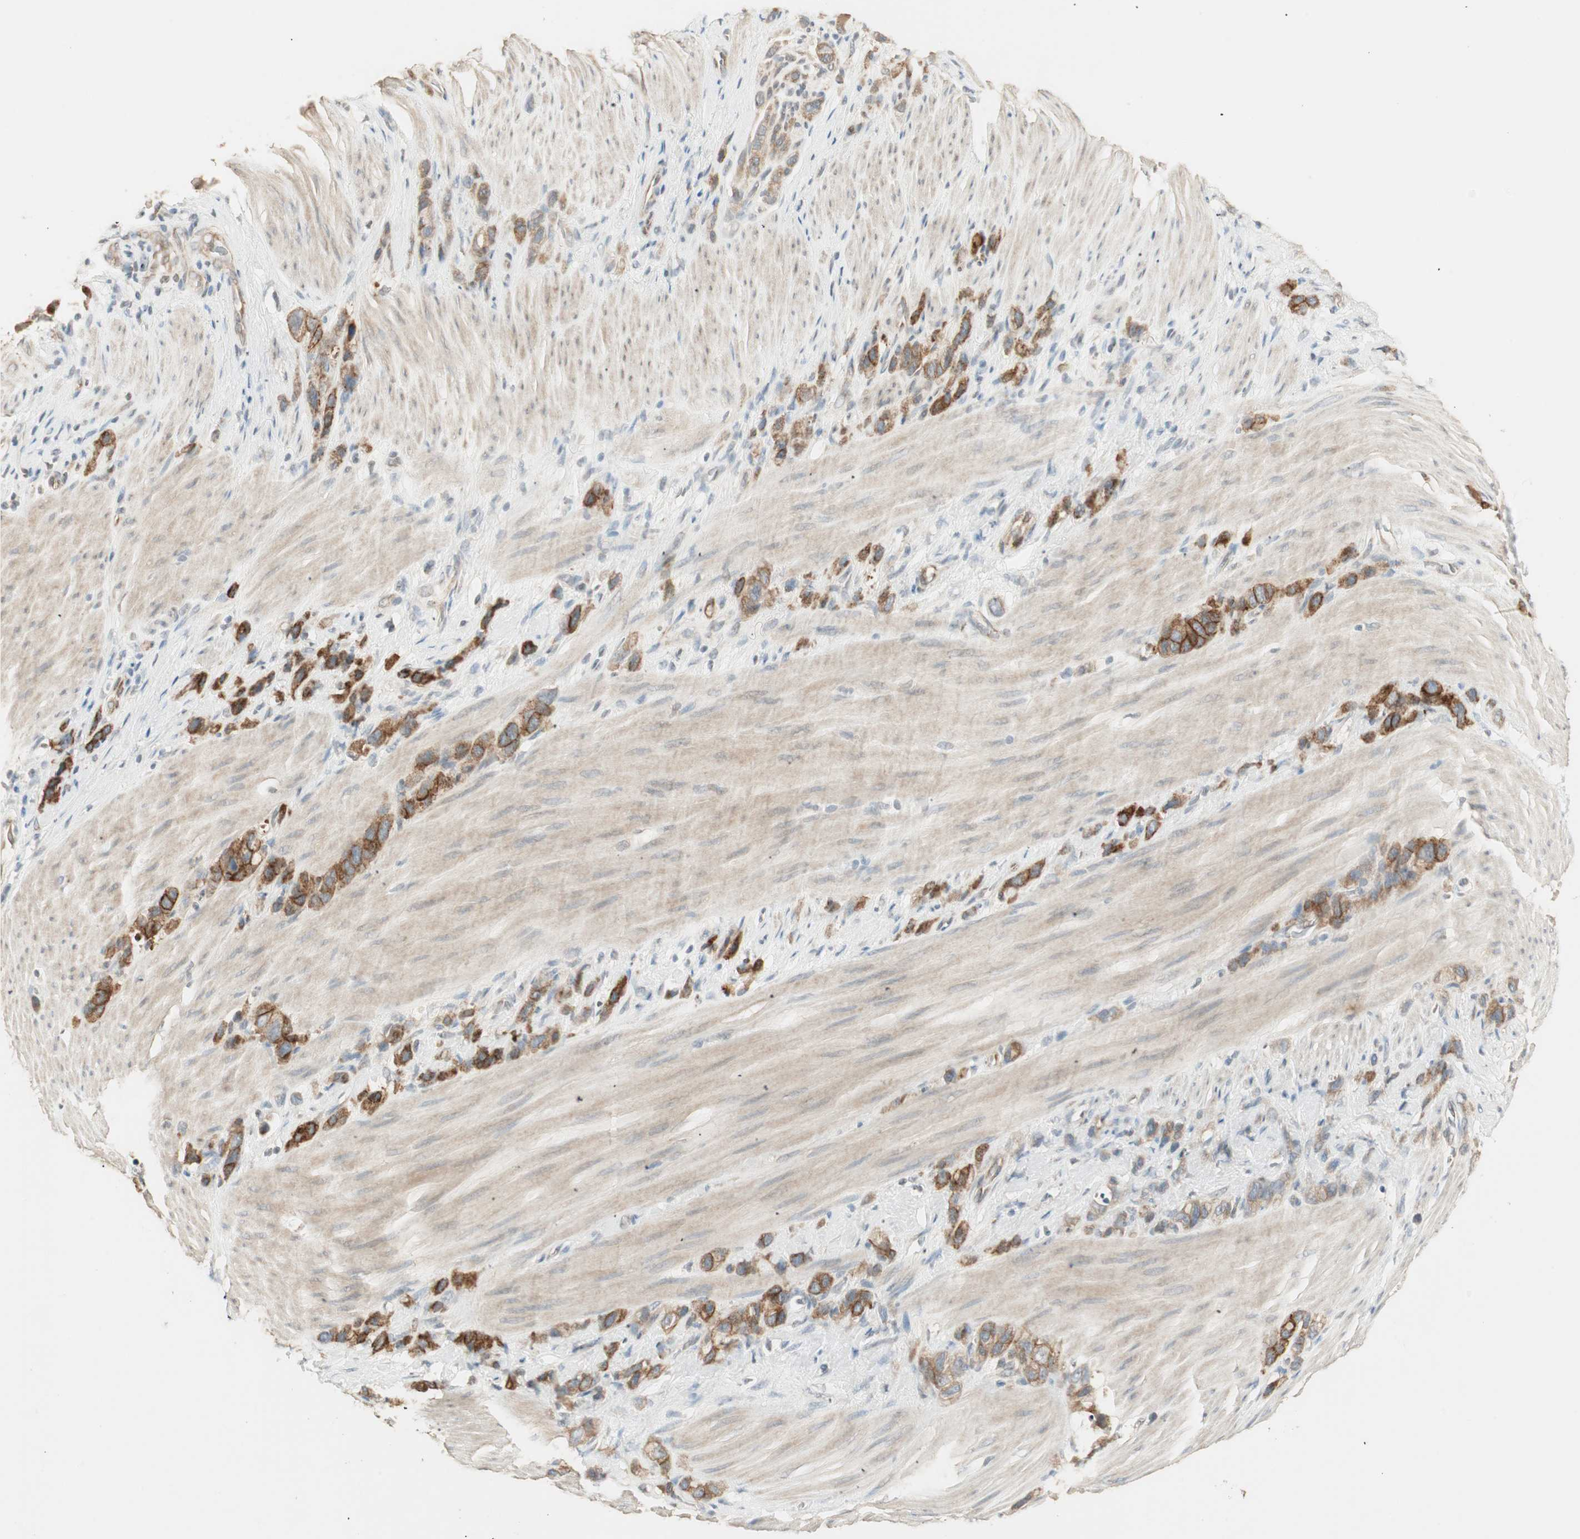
{"staining": {"intensity": "strong", "quantity": ">75%", "location": "cytoplasmic/membranous"}, "tissue": "stomach cancer", "cell_type": "Tumor cells", "image_type": "cancer", "snomed": [{"axis": "morphology", "description": "Normal tissue, NOS"}, {"axis": "morphology", "description": "Adenocarcinoma, NOS"}, {"axis": "morphology", "description": "Adenocarcinoma, High grade"}, {"axis": "topography", "description": "Stomach, upper"}, {"axis": "topography", "description": "Stomach"}], "caption": "This image displays immunohistochemistry (IHC) staining of adenocarcinoma (high-grade) (stomach), with high strong cytoplasmic/membranous staining in approximately >75% of tumor cells.", "gene": "TASOR", "patient": {"sex": "female", "age": 65}}